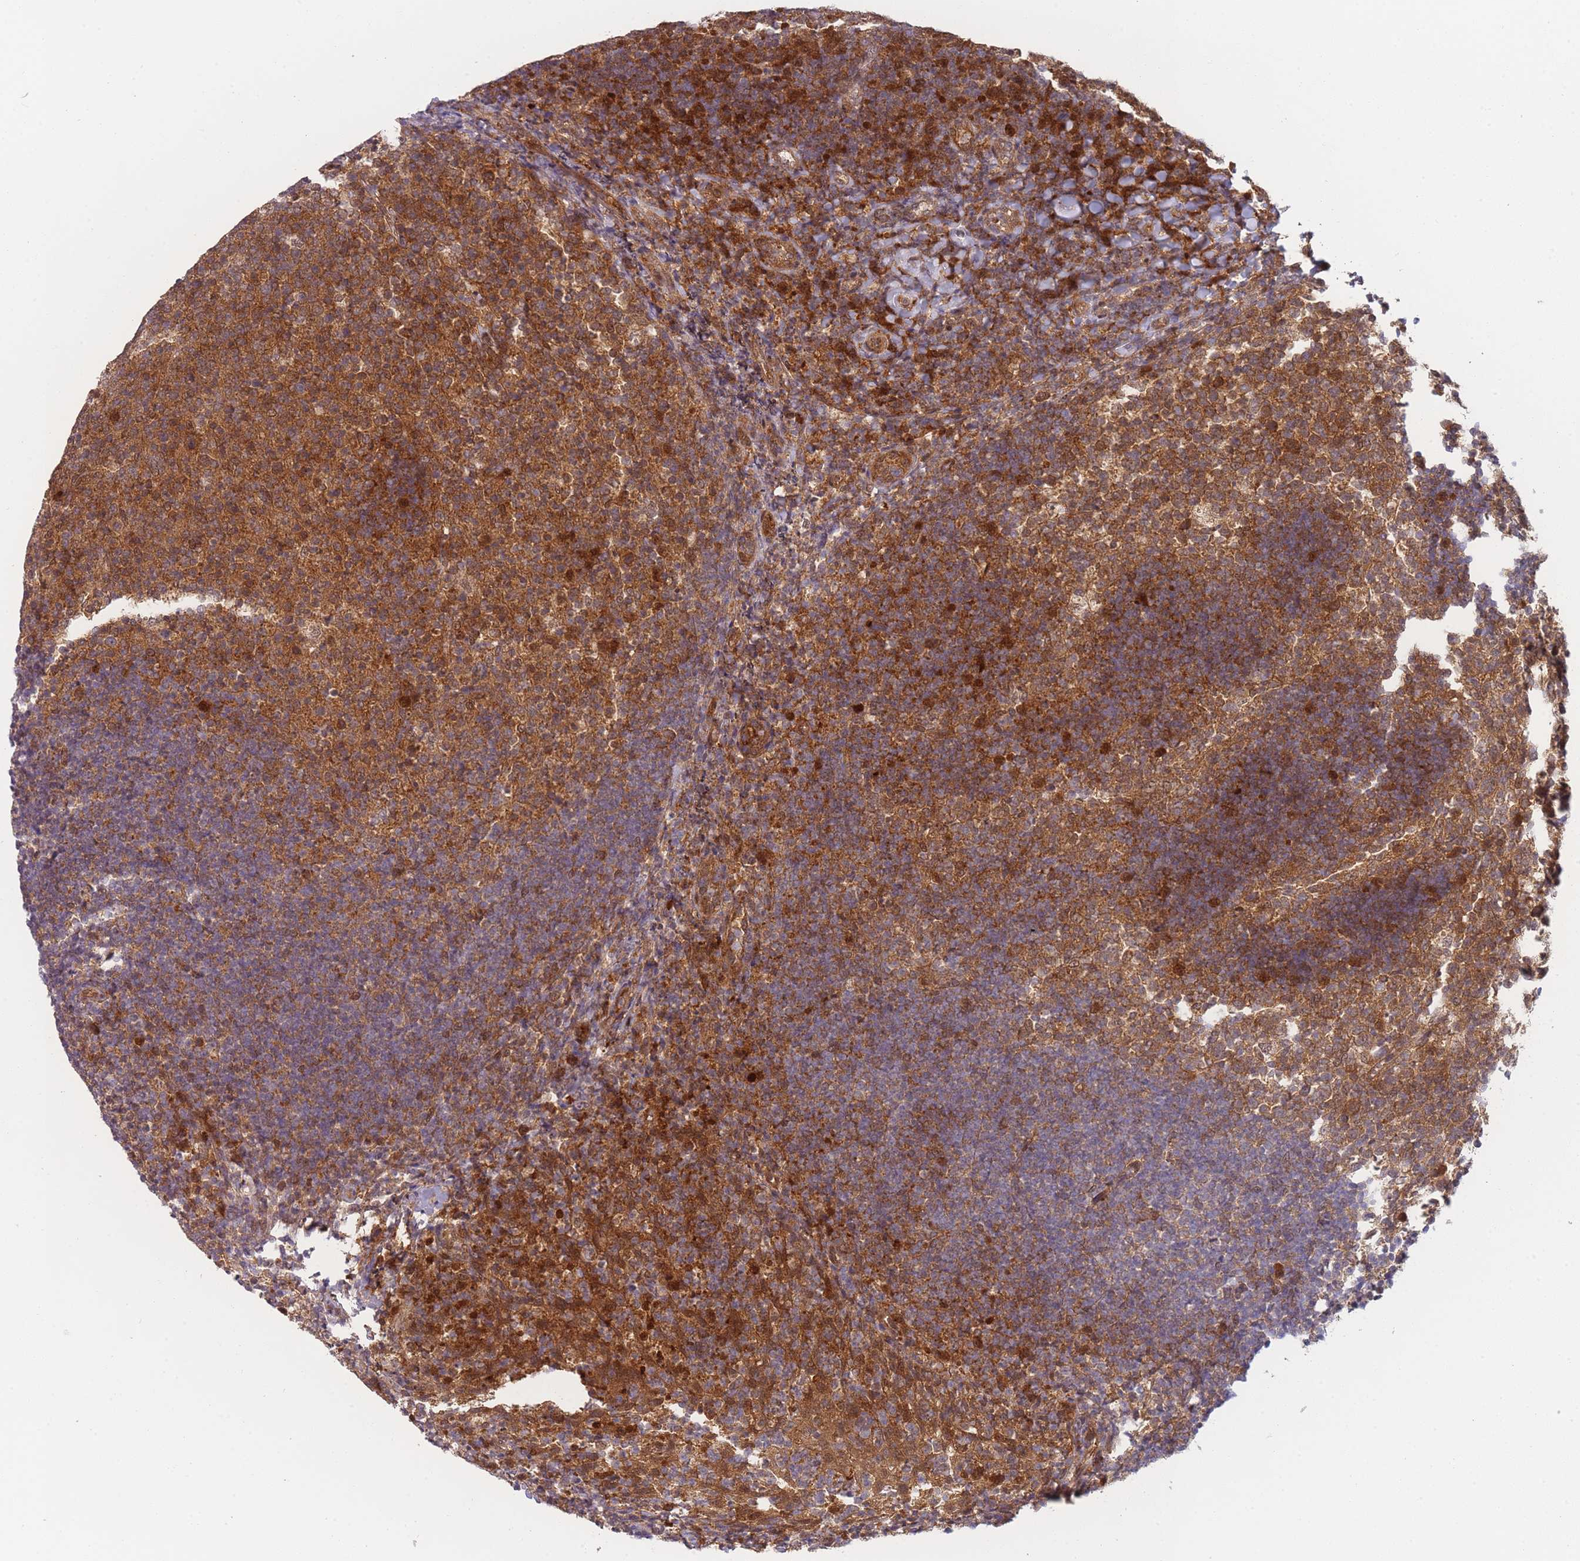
{"staining": {"intensity": "moderate", "quantity": ">75%", "location": "cytoplasmic/membranous"}, "tissue": "tonsil", "cell_type": "Germinal center cells", "image_type": "normal", "snomed": [{"axis": "morphology", "description": "Normal tissue, NOS"}, {"axis": "topography", "description": "Tonsil"}], "caption": "DAB (3,3'-diaminobenzidine) immunohistochemical staining of normal human tonsil exhibits moderate cytoplasmic/membranous protein expression in approximately >75% of germinal center cells.", "gene": "MRI1", "patient": {"sex": "female", "age": 10}}